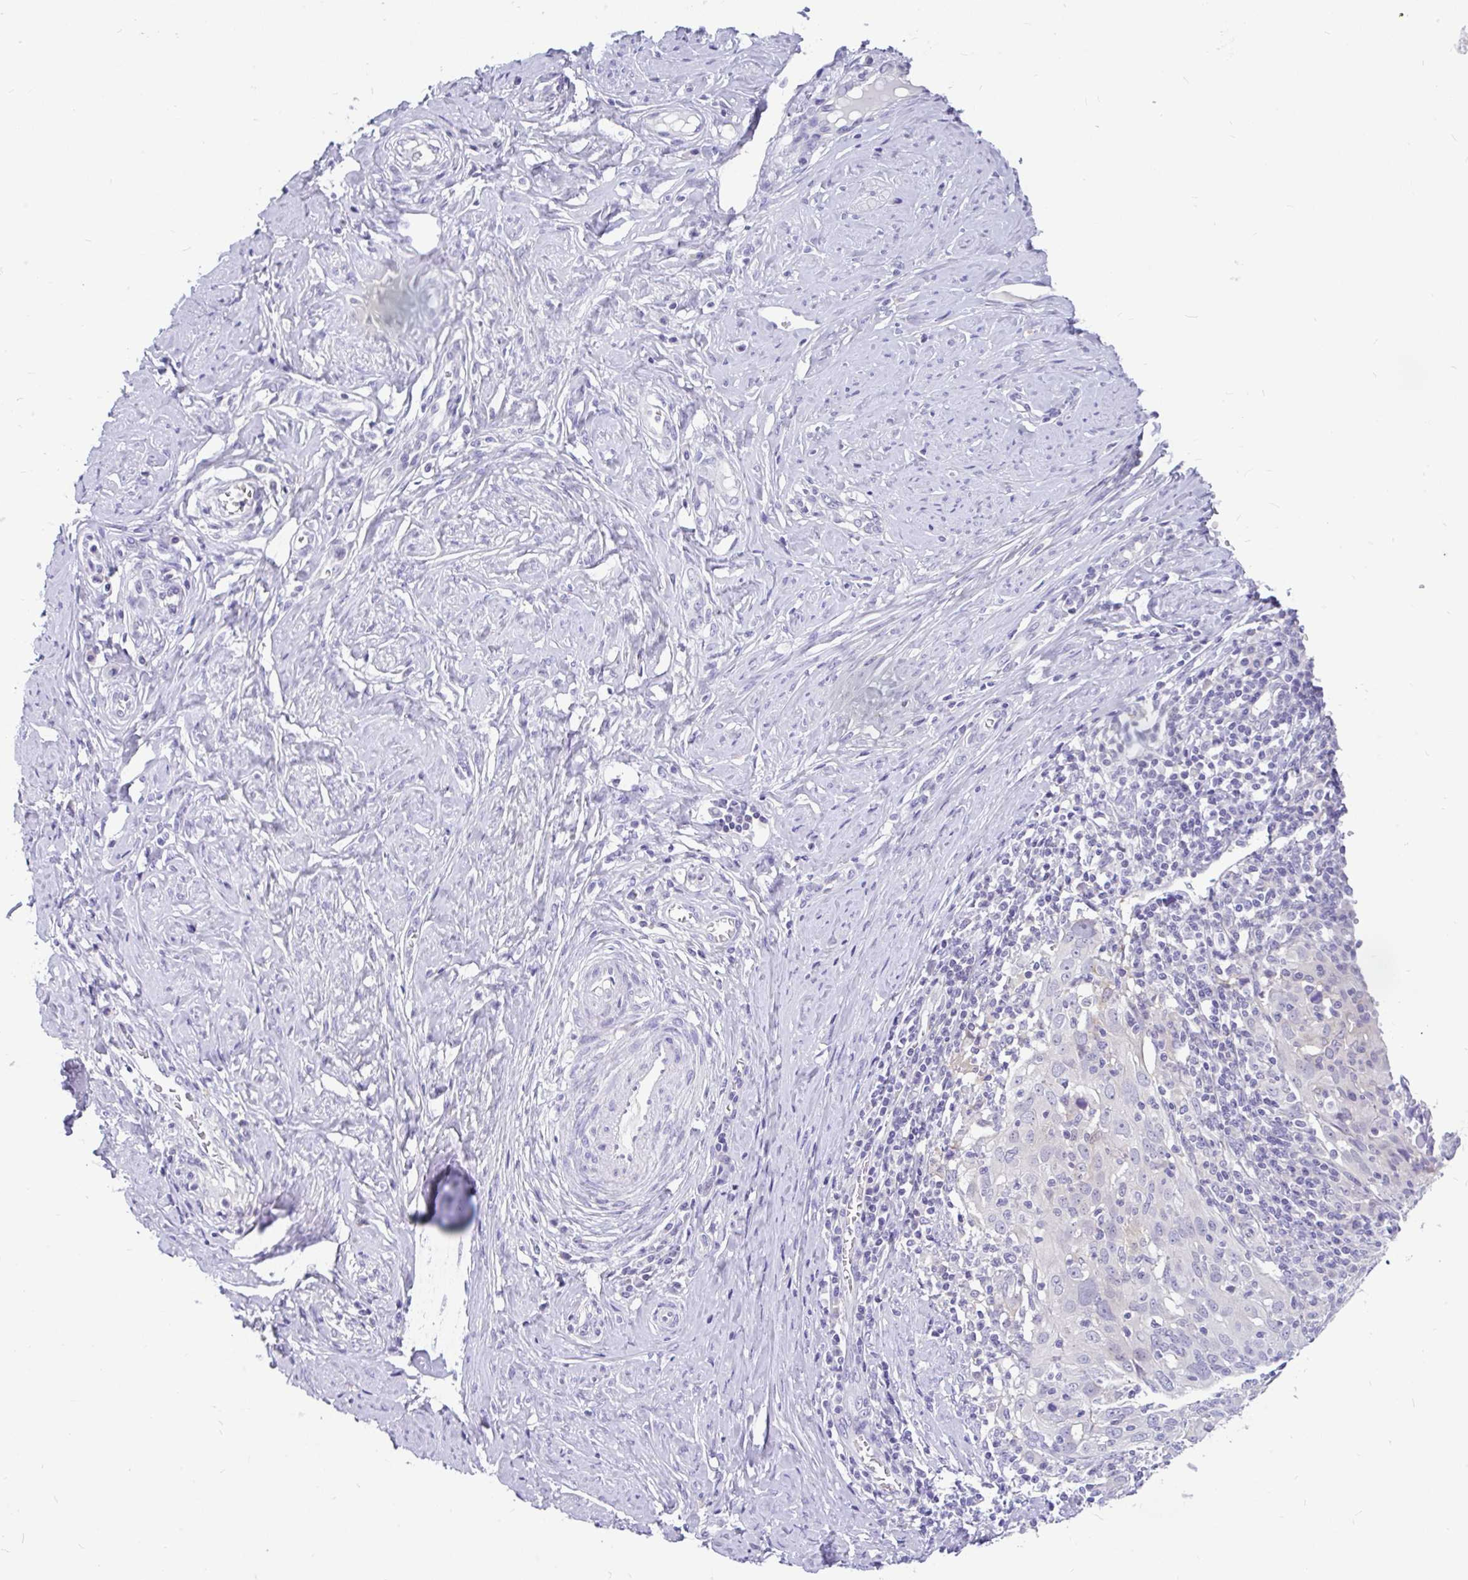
{"staining": {"intensity": "negative", "quantity": "none", "location": "none"}, "tissue": "cervical cancer", "cell_type": "Tumor cells", "image_type": "cancer", "snomed": [{"axis": "morphology", "description": "Normal tissue, NOS"}, {"axis": "morphology", "description": "Squamous cell carcinoma, NOS"}, {"axis": "topography", "description": "Cervix"}], "caption": "This is an IHC photomicrograph of human cervical cancer (squamous cell carcinoma). There is no expression in tumor cells.", "gene": "KIAA2013", "patient": {"sex": "female", "age": 31}}